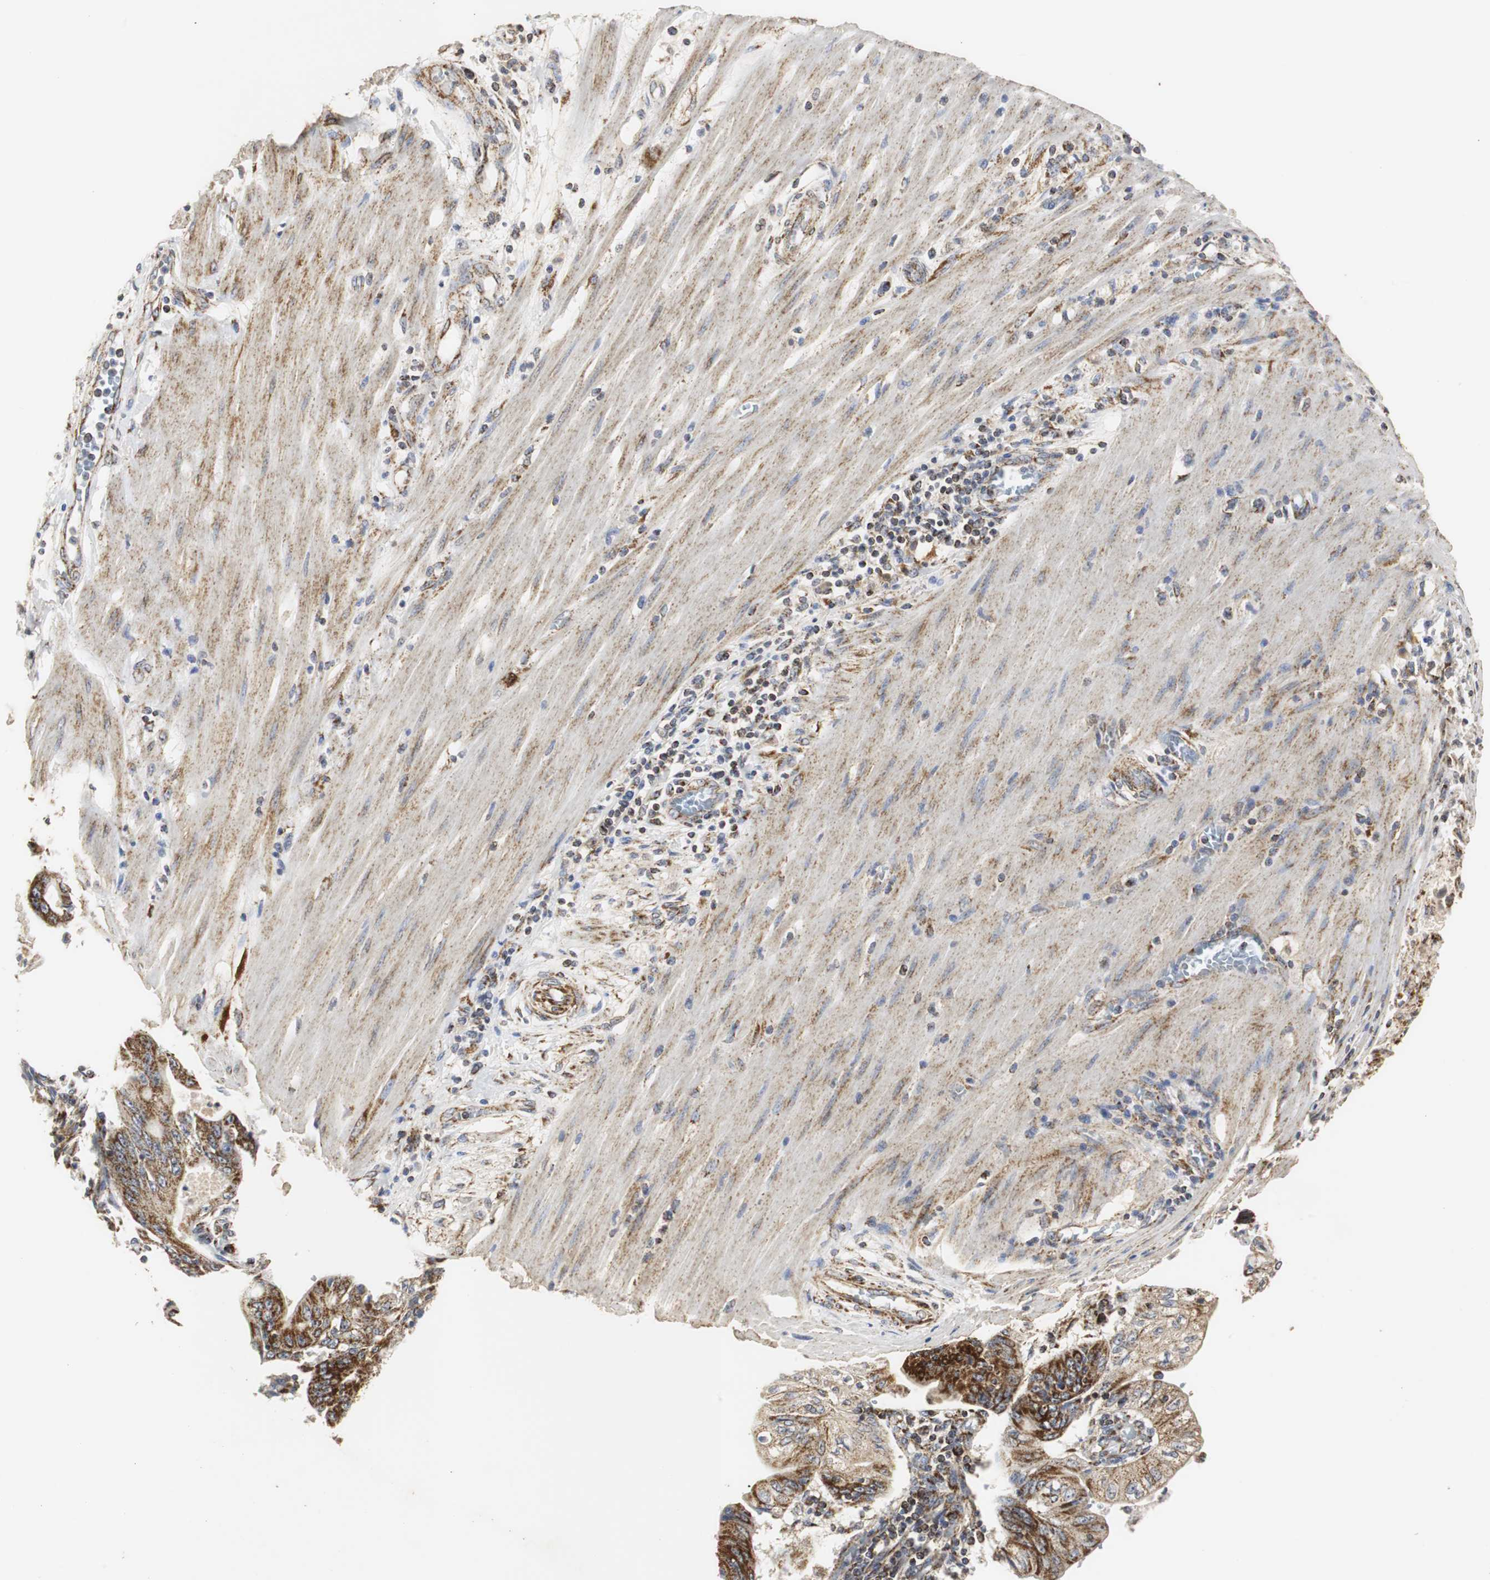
{"staining": {"intensity": "strong", "quantity": ">75%", "location": "cytoplasmic/membranous"}, "tissue": "pancreatic cancer", "cell_type": "Tumor cells", "image_type": "cancer", "snomed": [{"axis": "morphology", "description": "Normal tissue, NOS"}, {"axis": "topography", "description": "Lymph node"}], "caption": "Protein expression analysis of pancreatic cancer reveals strong cytoplasmic/membranous positivity in approximately >75% of tumor cells.", "gene": "HSD17B10", "patient": {"sex": "male", "age": 62}}